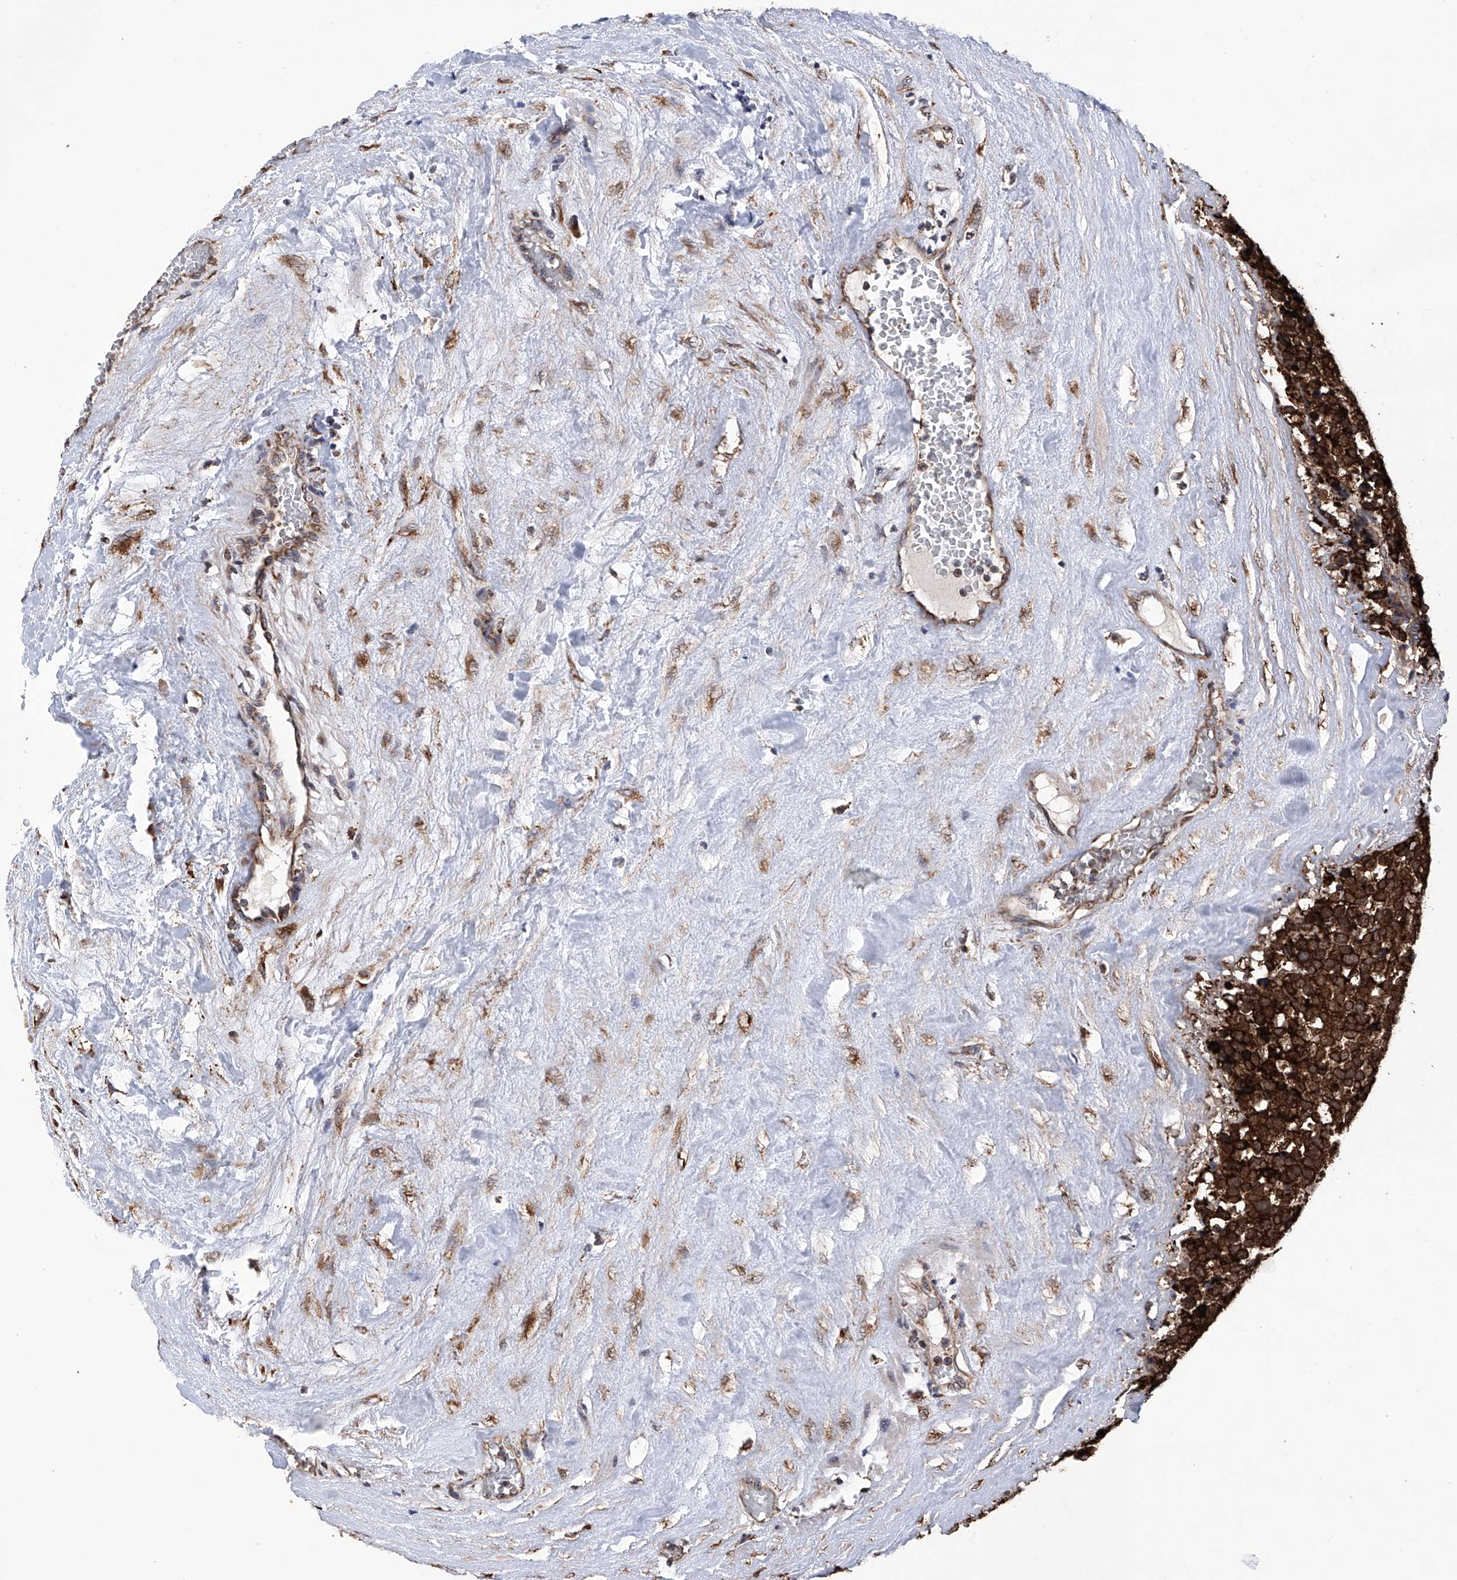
{"staining": {"intensity": "strong", "quantity": ">75%", "location": "cytoplasmic/membranous"}, "tissue": "testis cancer", "cell_type": "Tumor cells", "image_type": "cancer", "snomed": [{"axis": "morphology", "description": "Seminoma, NOS"}, {"axis": "topography", "description": "Testis"}], "caption": "Human testis seminoma stained for a protein (brown) reveals strong cytoplasmic/membranous positive expression in approximately >75% of tumor cells.", "gene": "DNAH8", "patient": {"sex": "male", "age": 71}}